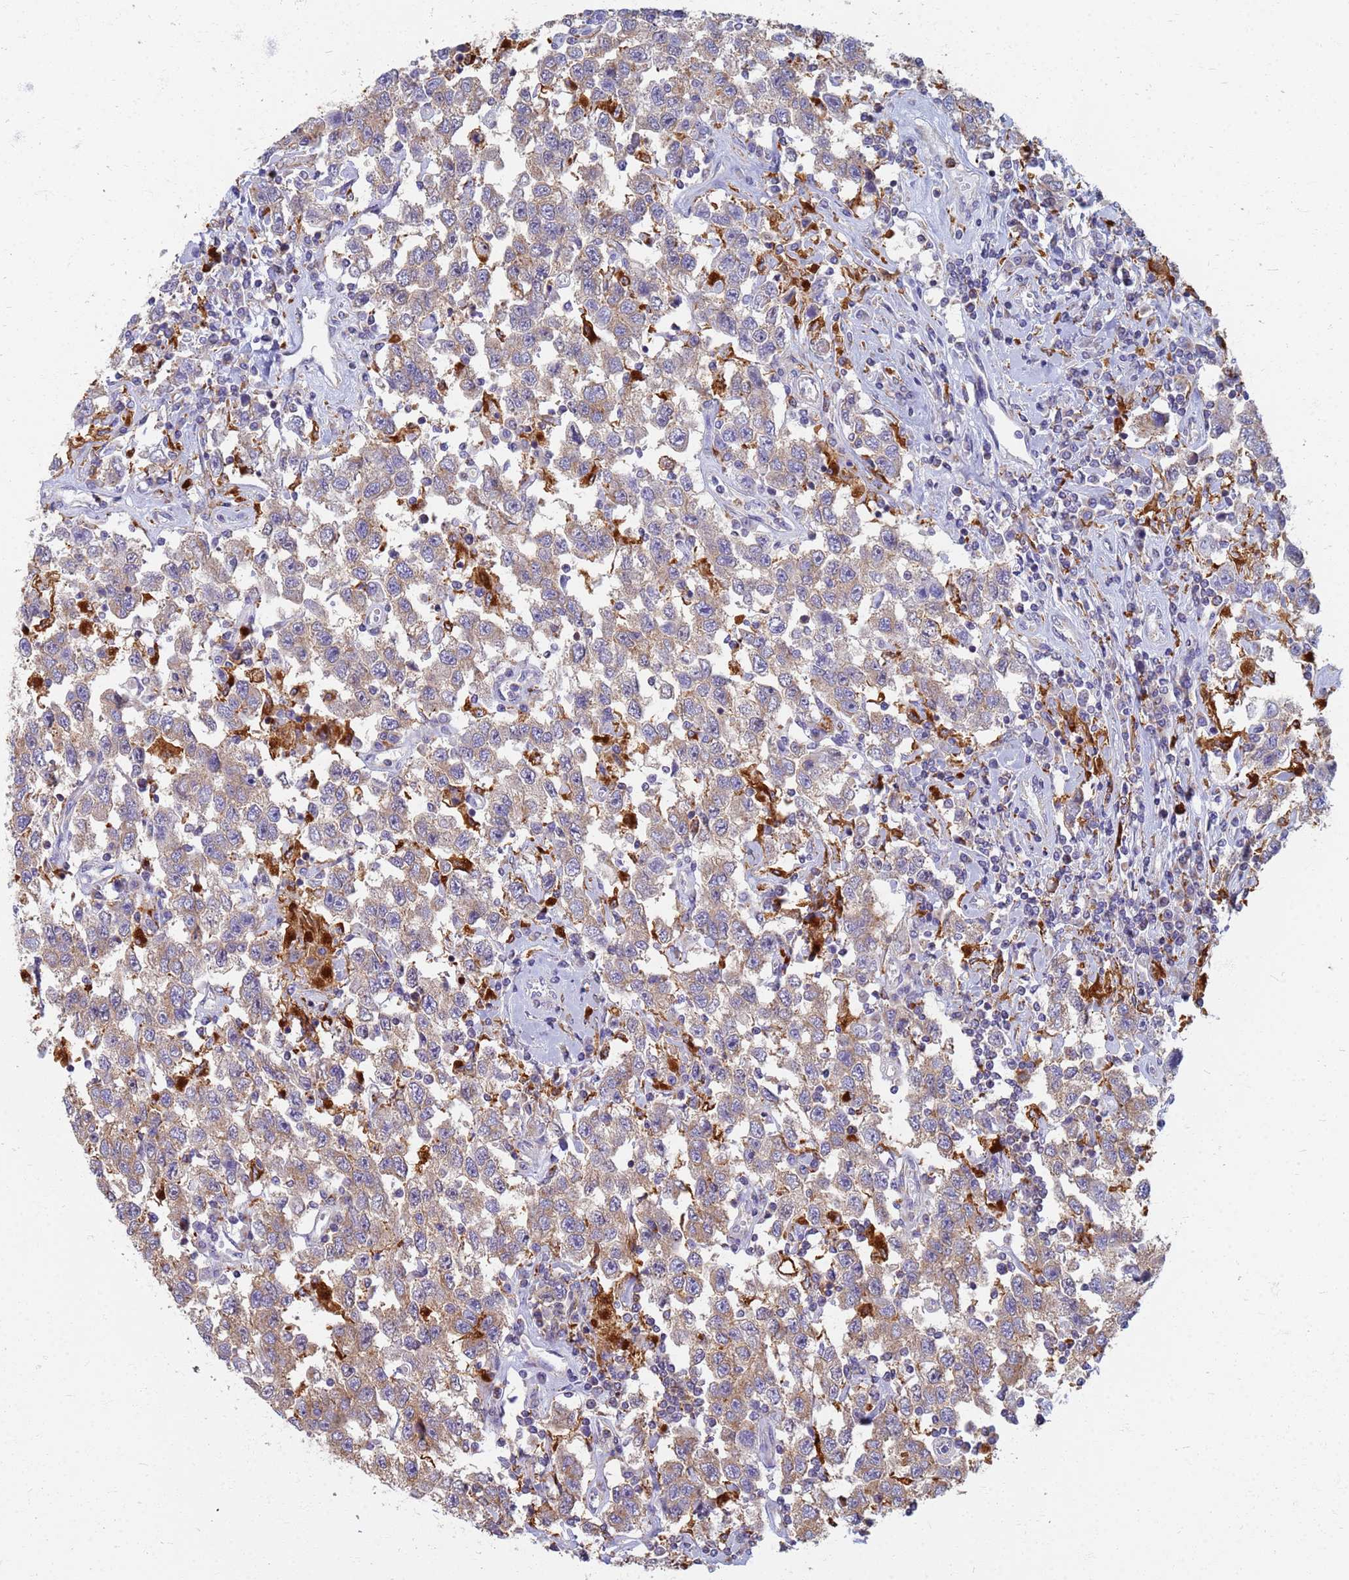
{"staining": {"intensity": "weak", "quantity": ">75%", "location": "cytoplasmic/membranous"}, "tissue": "testis cancer", "cell_type": "Tumor cells", "image_type": "cancer", "snomed": [{"axis": "morphology", "description": "Seminoma, NOS"}, {"axis": "topography", "description": "Testis"}], "caption": "Immunohistochemistry of seminoma (testis) demonstrates low levels of weak cytoplasmic/membranous expression in about >75% of tumor cells. The protein of interest is stained brown, and the nuclei are stained in blue (DAB IHC with brightfield microscopy, high magnification).", "gene": "ATP6V1E1", "patient": {"sex": "male", "age": 41}}